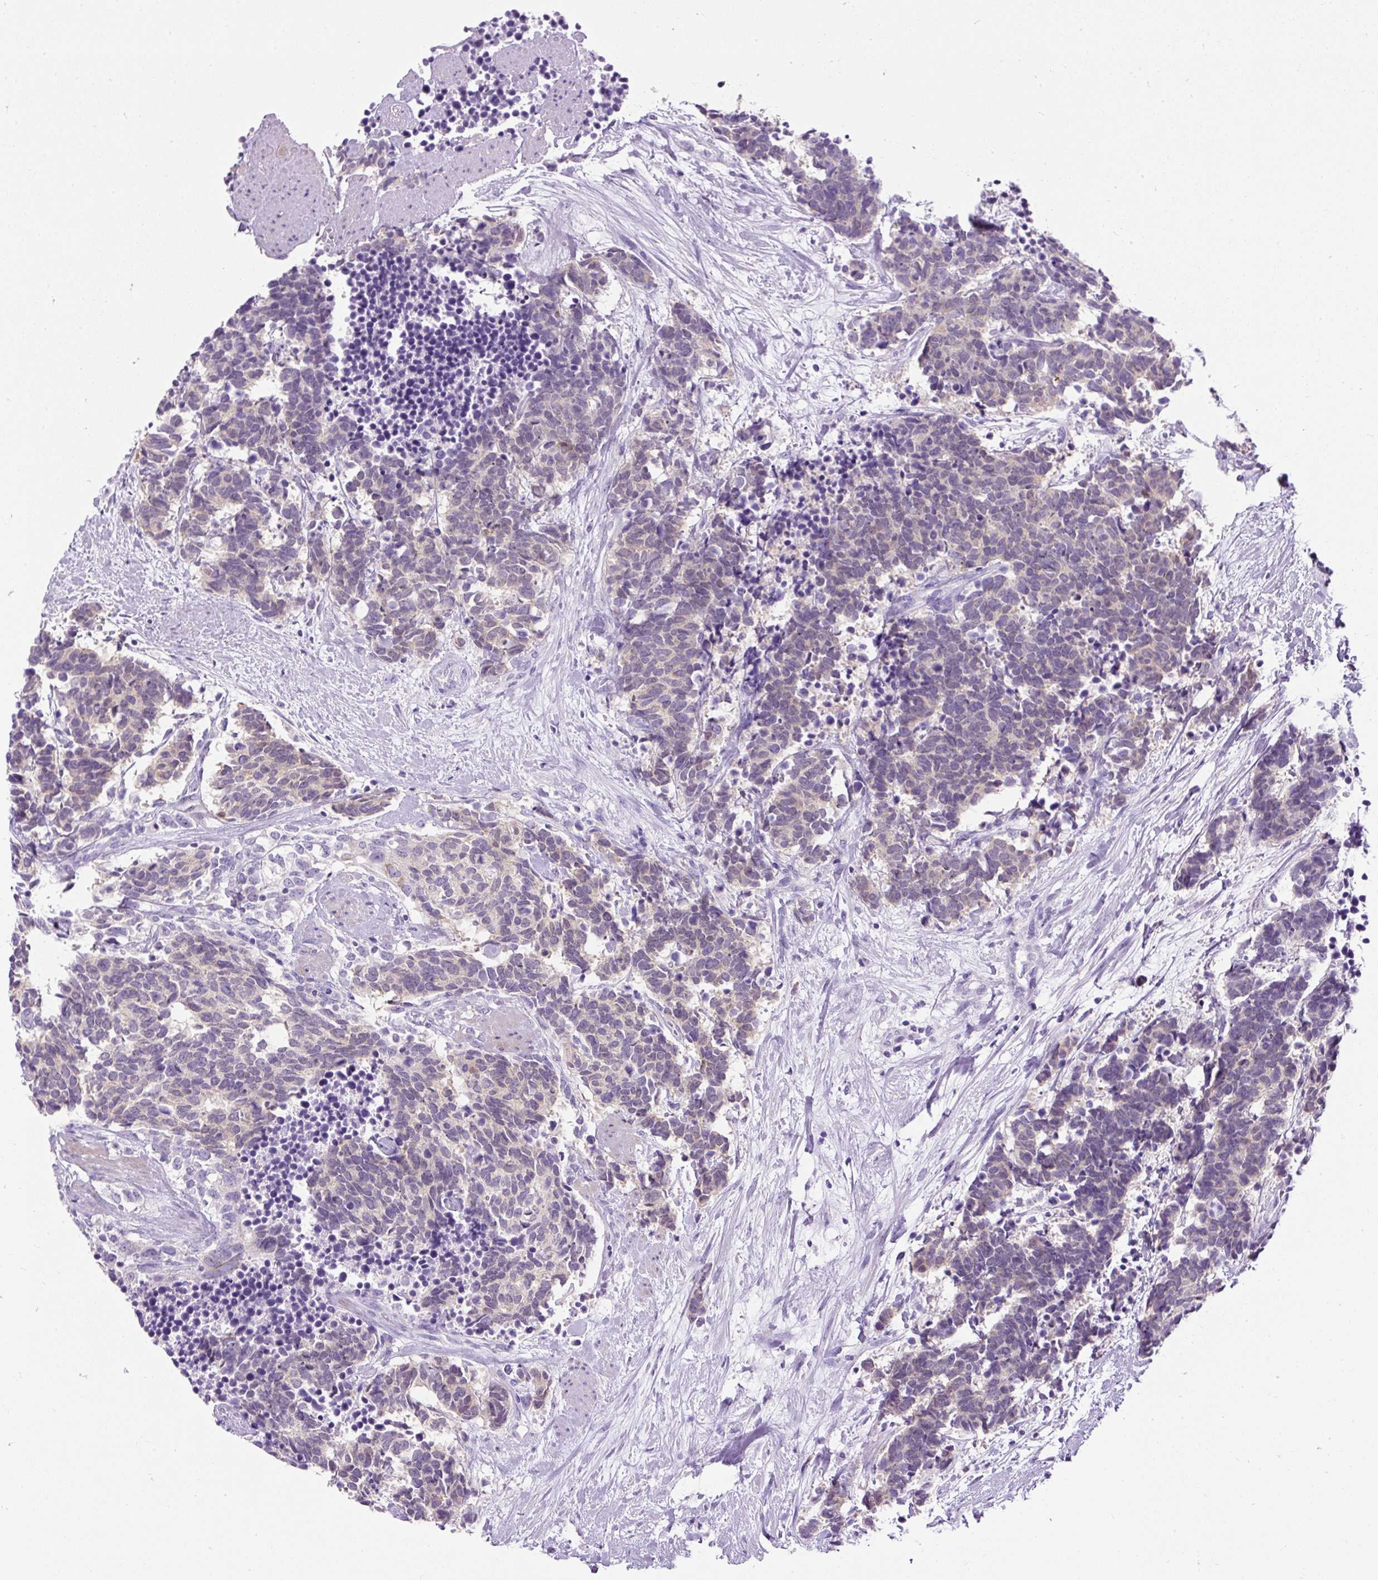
{"staining": {"intensity": "weak", "quantity": "25%-75%", "location": "cytoplasmic/membranous"}, "tissue": "carcinoid", "cell_type": "Tumor cells", "image_type": "cancer", "snomed": [{"axis": "morphology", "description": "Carcinoma, NOS"}, {"axis": "morphology", "description": "Carcinoid, malignant, NOS"}, {"axis": "topography", "description": "Prostate"}], "caption": "A high-resolution photomicrograph shows immunohistochemistry (IHC) staining of carcinoma, which displays weak cytoplasmic/membranous expression in about 25%-75% of tumor cells. The protein of interest is stained brown, and the nuclei are stained in blue (DAB (3,3'-diaminobenzidine) IHC with brightfield microscopy, high magnification).", "gene": "C2CD4C", "patient": {"sex": "male", "age": 57}}